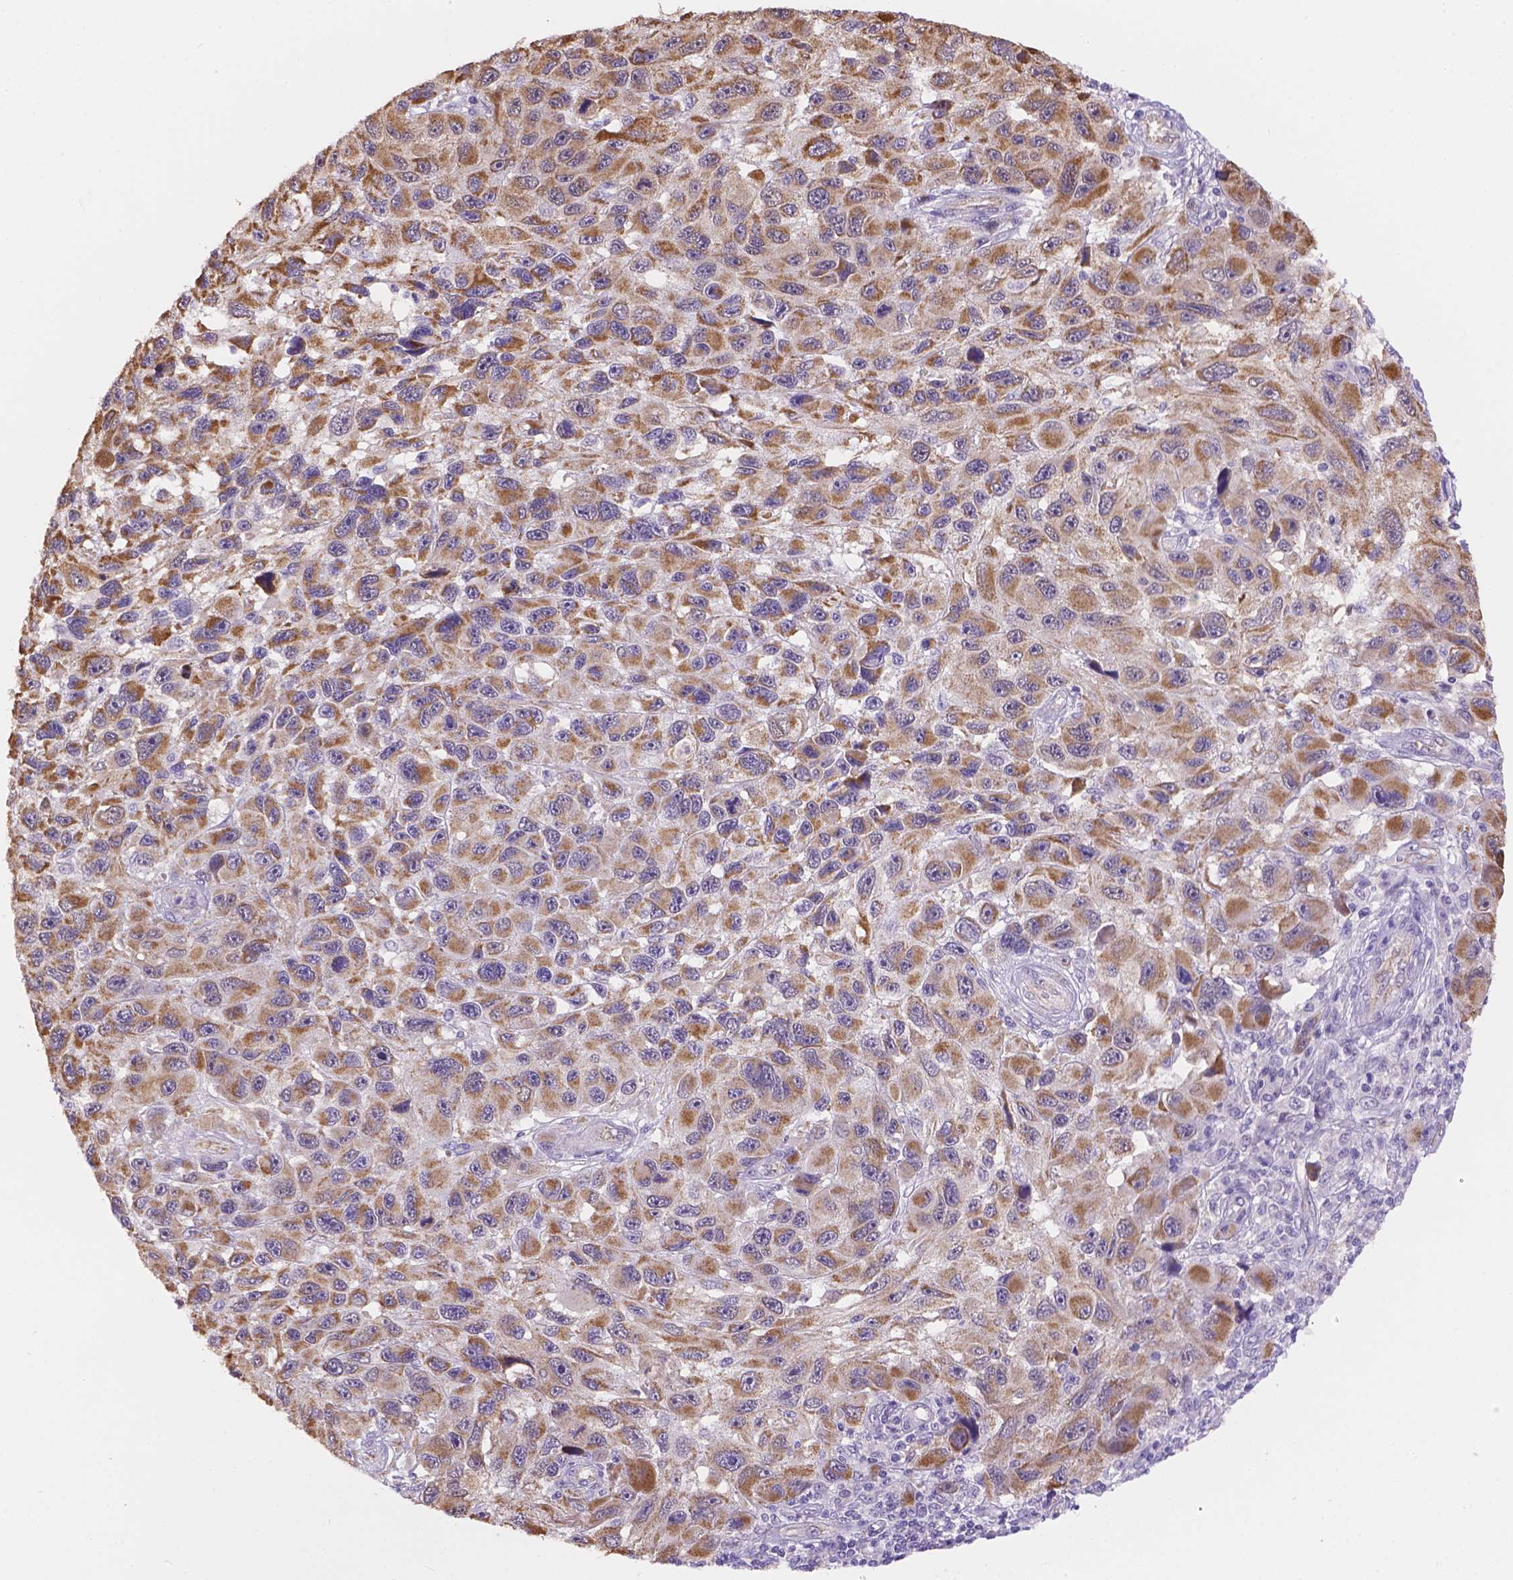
{"staining": {"intensity": "moderate", "quantity": ">75%", "location": "cytoplasmic/membranous"}, "tissue": "melanoma", "cell_type": "Tumor cells", "image_type": "cancer", "snomed": [{"axis": "morphology", "description": "Malignant melanoma, NOS"}, {"axis": "topography", "description": "Skin"}], "caption": "High-power microscopy captured an IHC image of malignant melanoma, revealing moderate cytoplasmic/membranous expression in approximately >75% of tumor cells.", "gene": "NXPE2", "patient": {"sex": "male", "age": 53}}